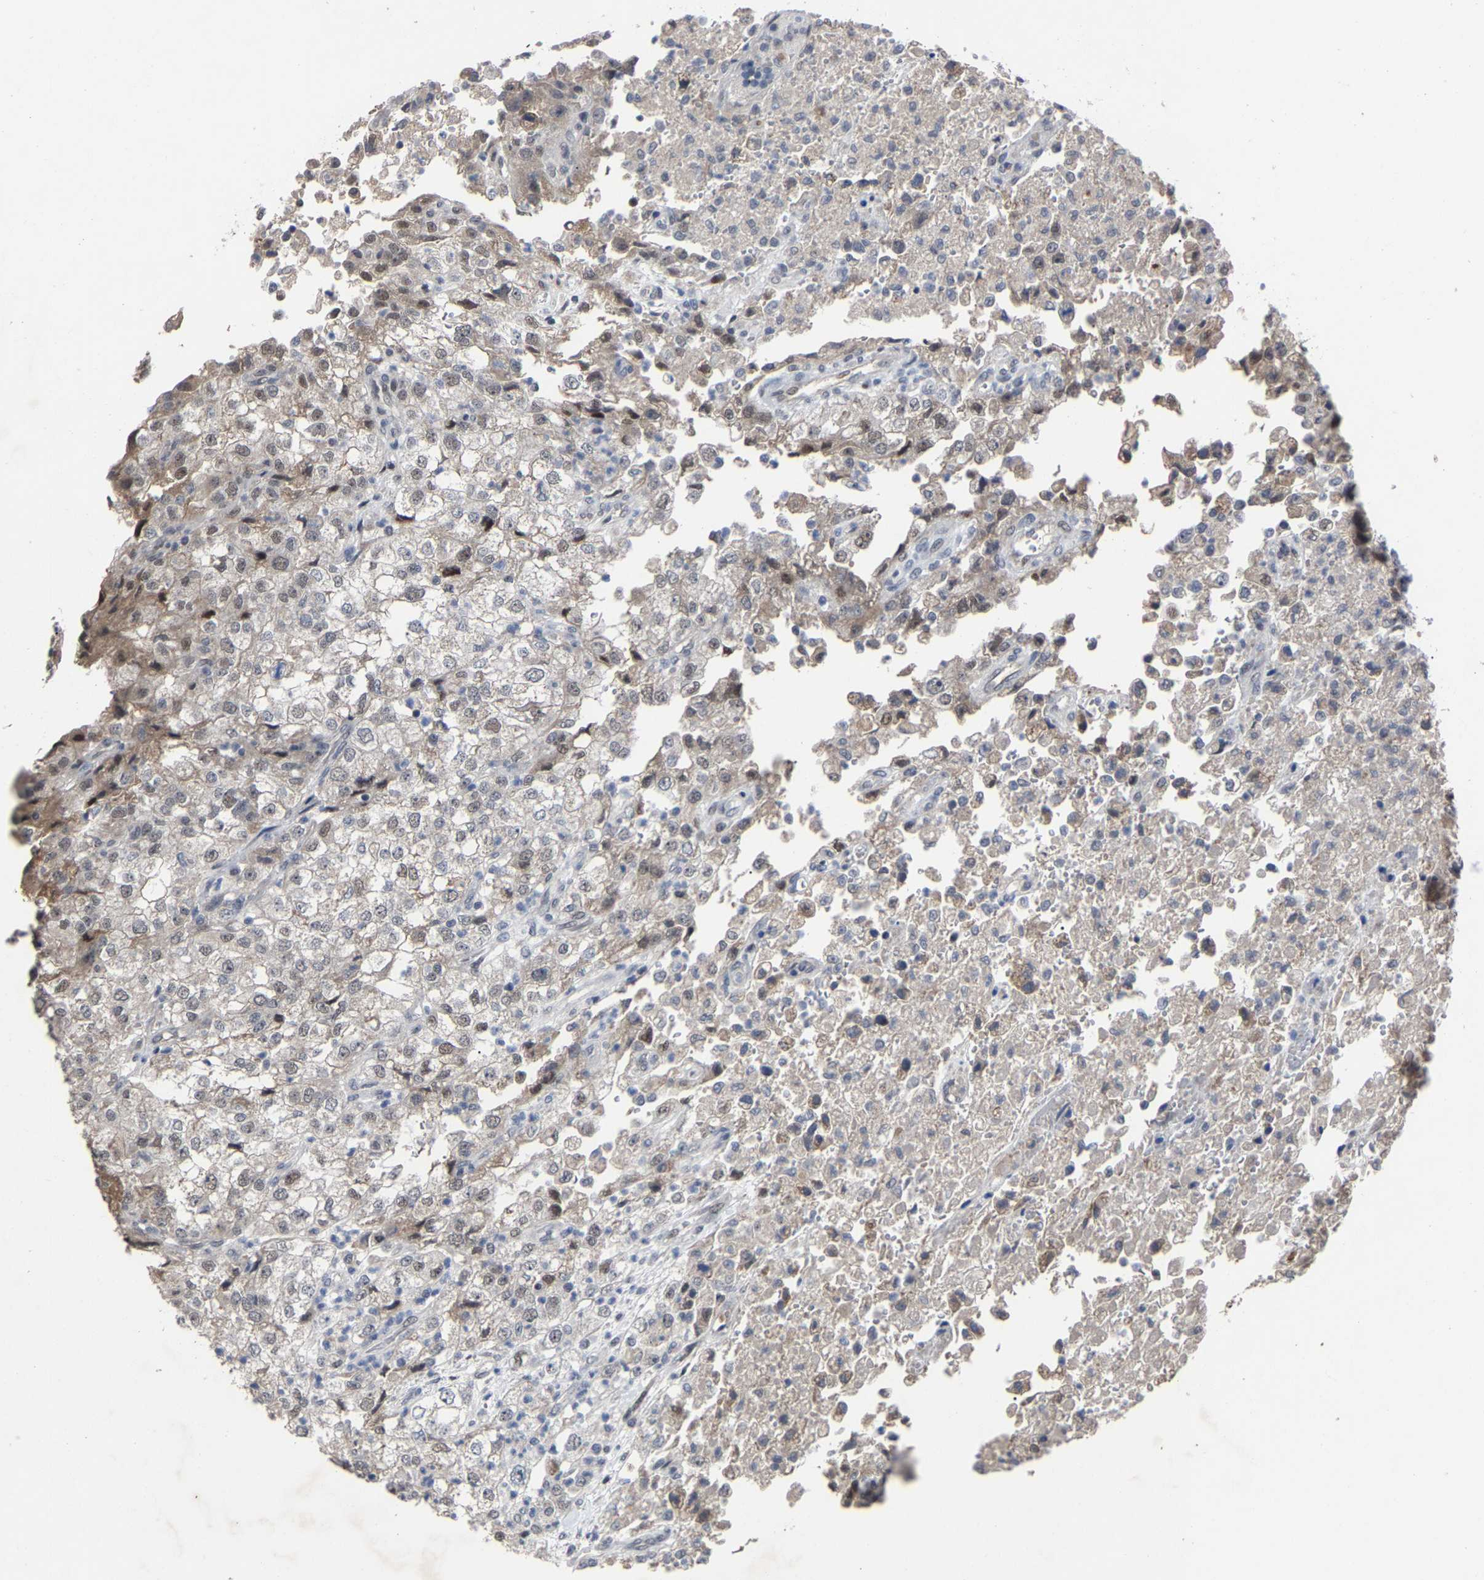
{"staining": {"intensity": "weak", "quantity": "<25%", "location": "nuclear"}, "tissue": "renal cancer", "cell_type": "Tumor cells", "image_type": "cancer", "snomed": [{"axis": "morphology", "description": "Adenocarcinoma, NOS"}, {"axis": "topography", "description": "Kidney"}], "caption": "DAB immunohistochemical staining of human renal cancer reveals no significant positivity in tumor cells.", "gene": "LSM8", "patient": {"sex": "female", "age": 54}}